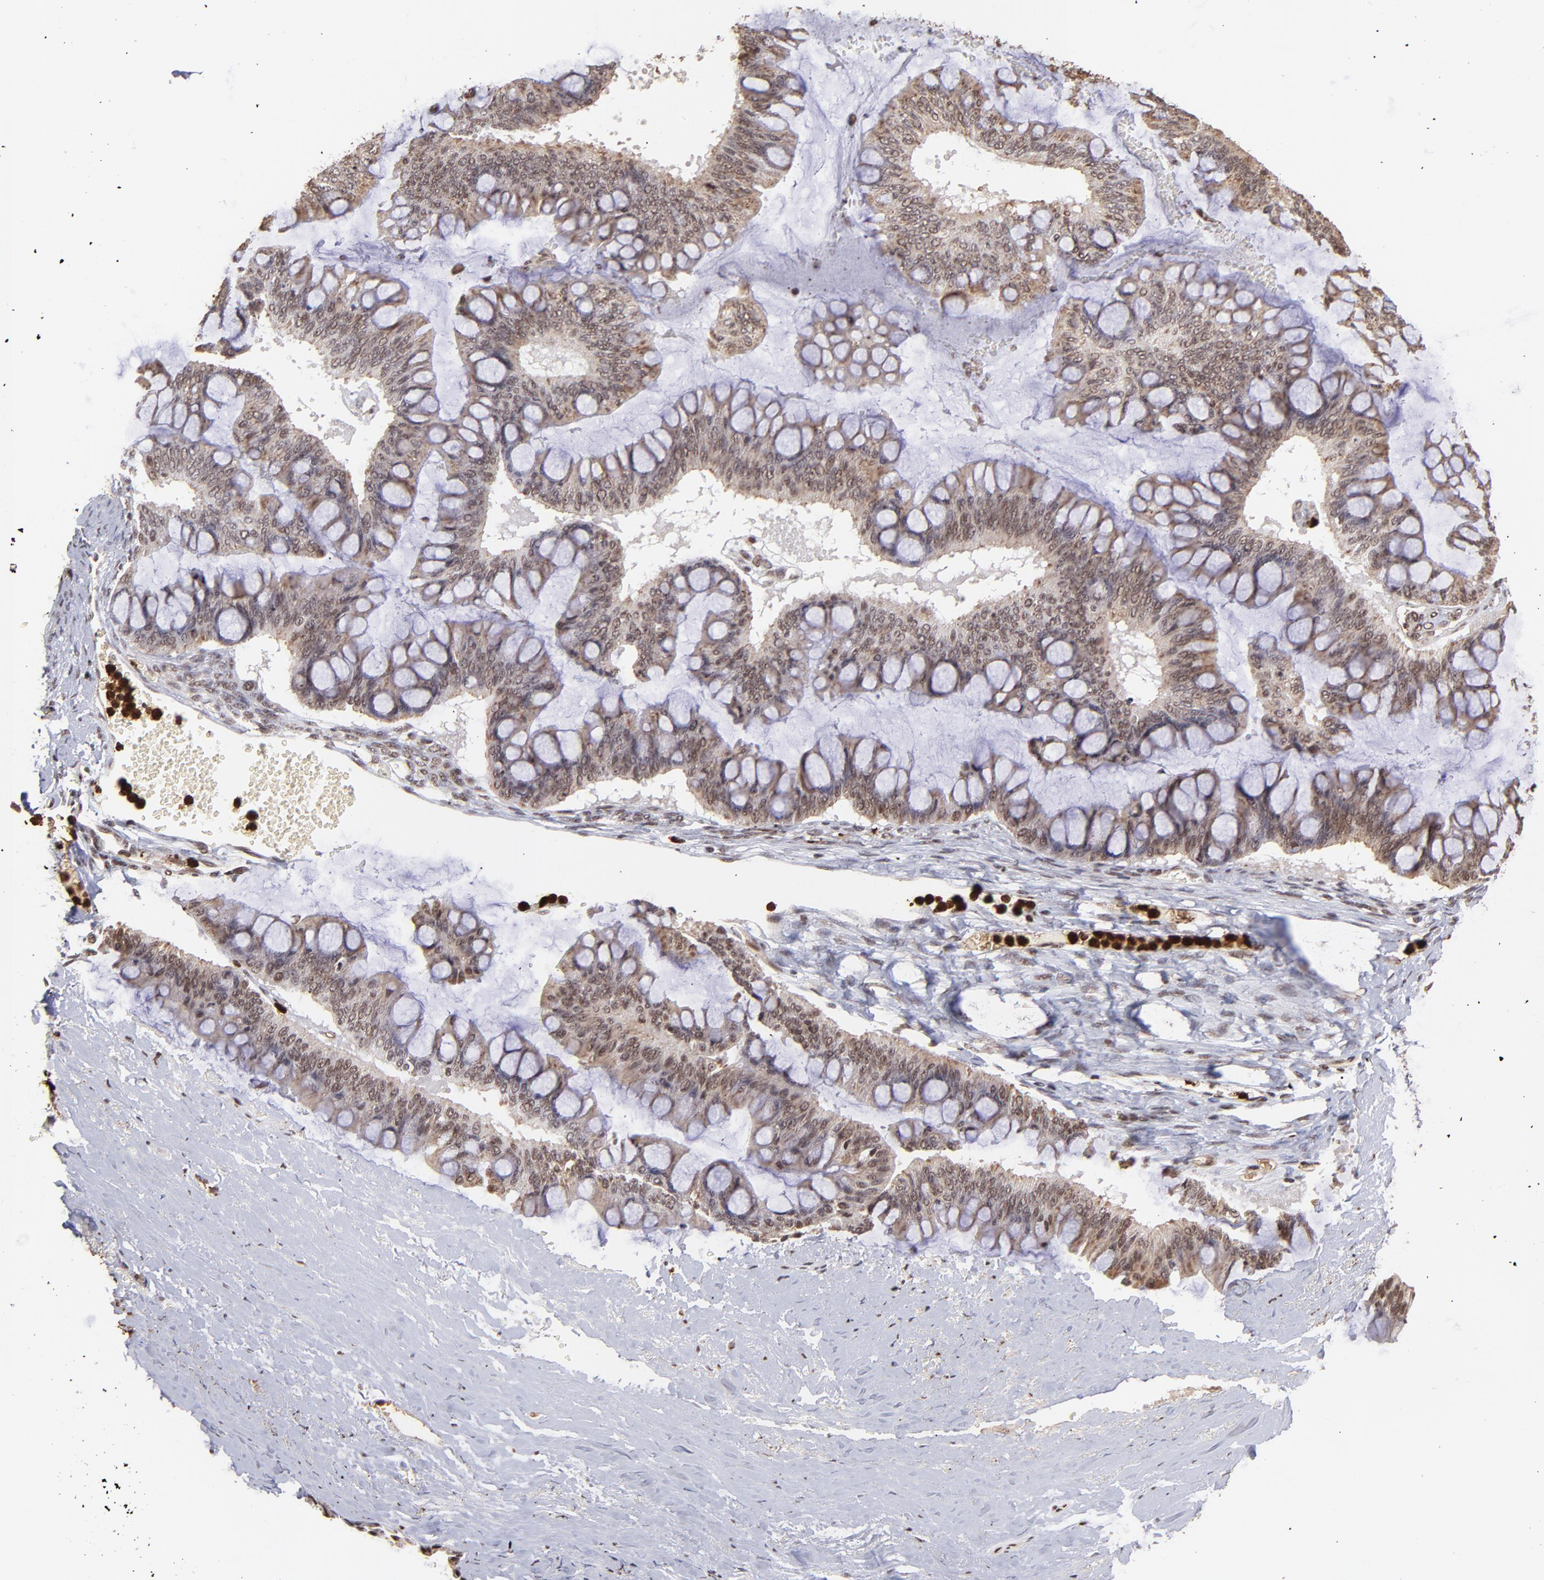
{"staining": {"intensity": "moderate", "quantity": ">75%", "location": "cytoplasmic/membranous,nuclear"}, "tissue": "ovarian cancer", "cell_type": "Tumor cells", "image_type": "cancer", "snomed": [{"axis": "morphology", "description": "Cystadenocarcinoma, mucinous, NOS"}, {"axis": "topography", "description": "Ovary"}], "caption": "Mucinous cystadenocarcinoma (ovarian) tissue shows moderate cytoplasmic/membranous and nuclear expression in about >75% of tumor cells", "gene": "ZFX", "patient": {"sex": "female", "age": 73}}